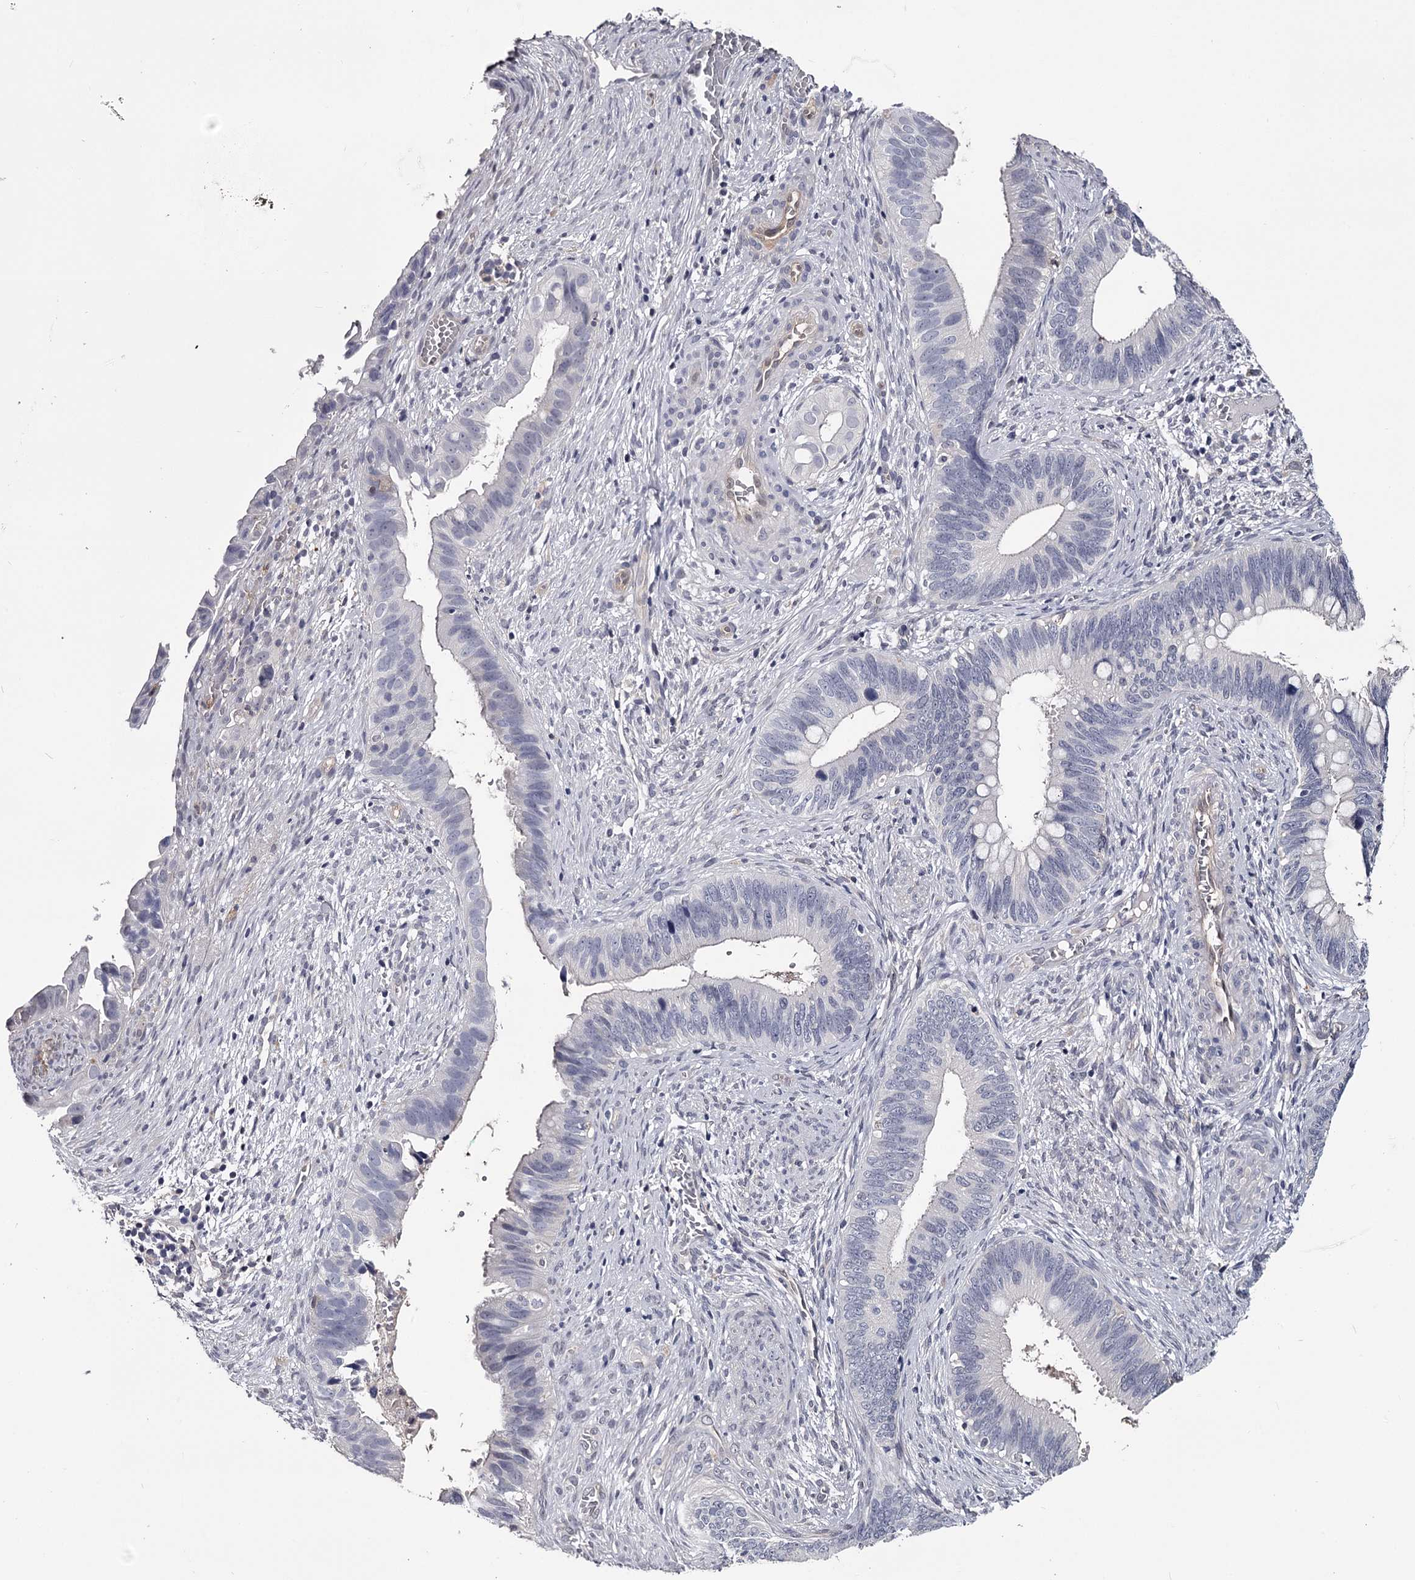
{"staining": {"intensity": "negative", "quantity": "none", "location": "none"}, "tissue": "cervical cancer", "cell_type": "Tumor cells", "image_type": "cancer", "snomed": [{"axis": "morphology", "description": "Adenocarcinoma, NOS"}, {"axis": "topography", "description": "Cervix"}], "caption": "A micrograph of adenocarcinoma (cervical) stained for a protein displays no brown staining in tumor cells. (Stains: DAB immunohistochemistry (IHC) with hematoxylin counter stain, Microscopy: brightfield microscopy at high magnification).", "gene": "GSTO1", "patient": {"sex": "female", "age": 42}}